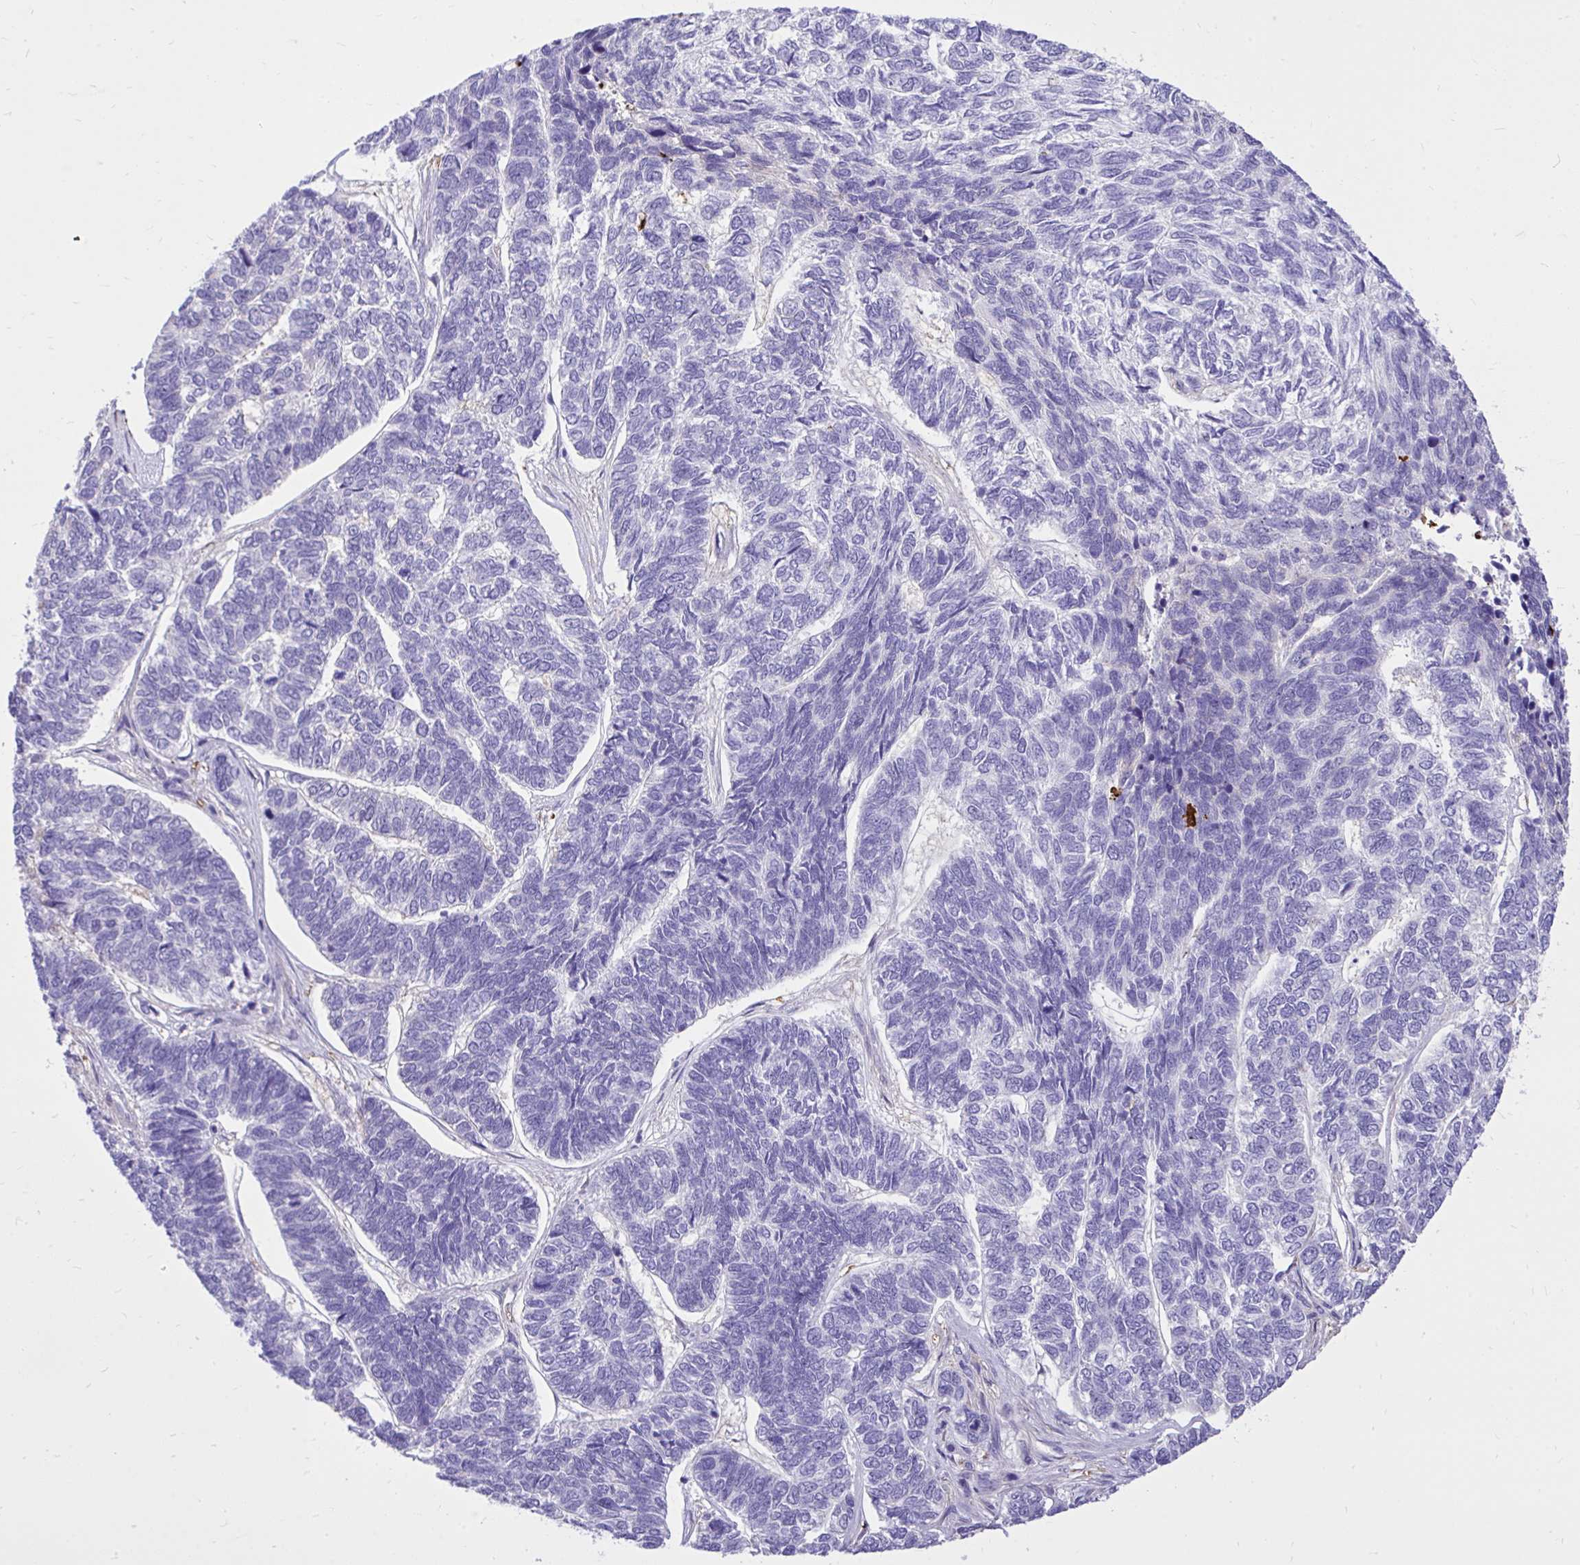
{"staining": {"intensity": "negative", "quantity": "none", "location": "none"}, "tissue": "skin cancer", "cell_type": "Tumor cells", "image_type": "cancer", "snomed": [{"axis": "morphology", "description": "Basal cell carcinoma"}, {"axis": "topography", "description": "Skin"}], "caption": "Histopathology image shows no significant protein positivity in tumor cells of skin basal cell carcinoma.", "gene": "TLR7", "patient": {"sex": "female", "age": 65}}